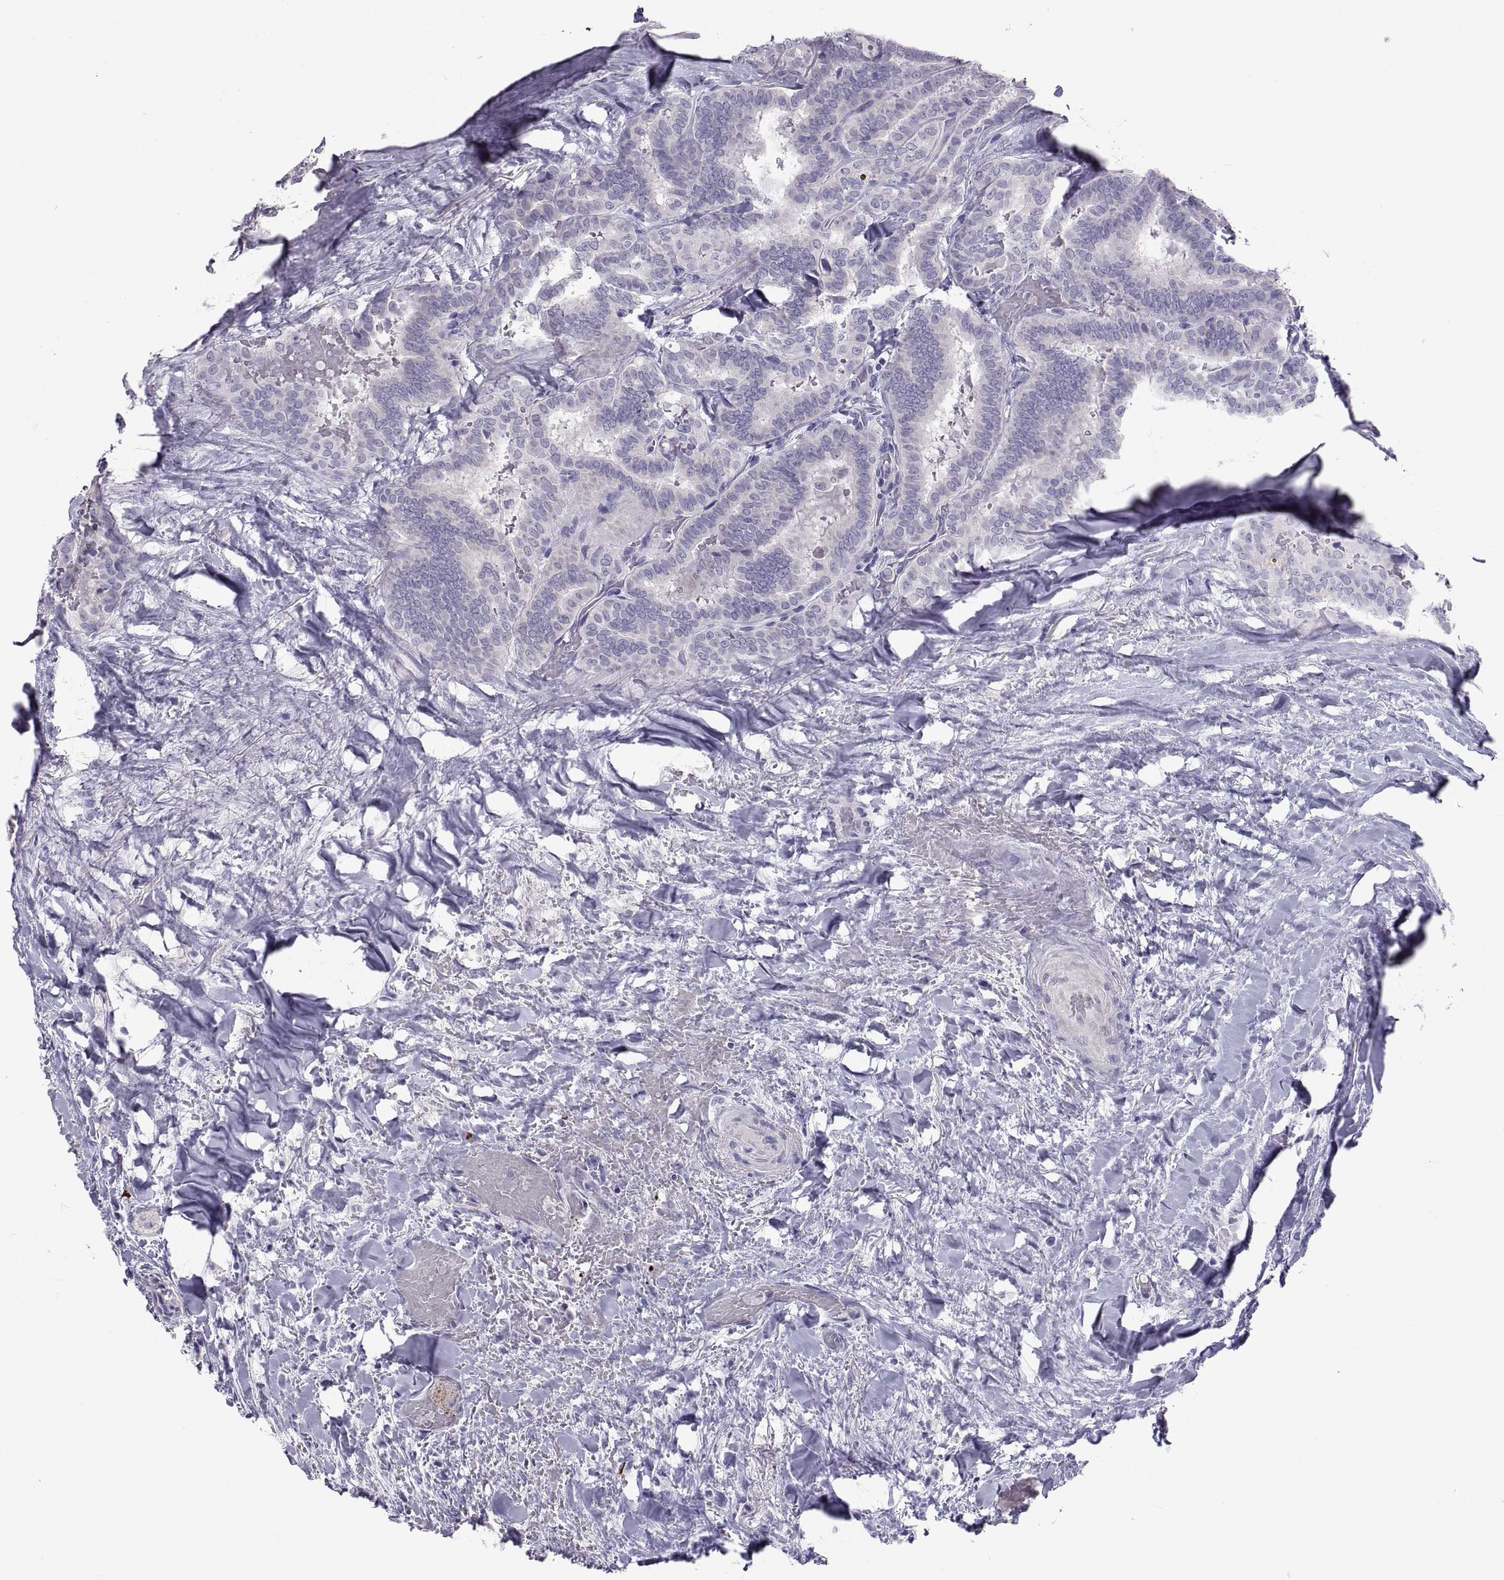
{"staining": {"intensity": "negative", "quantity": "none", "location": "none"}, "tissue": "thyroid cancer", "cell_type": "Tumor cells", "image_type": "cancer", "snomed": [{"axis": "morphology", "description": "Papillary adenocarcinoma, NOS"}, {"axis": "topography", "description": "Thyroid gland"}], "caption": "Immunohistochemical staining of human thyroid cancer shows no significant staining in tumor cells.", "gene": "IGSF1", "patient": {"sex": "female", "age": 39}}